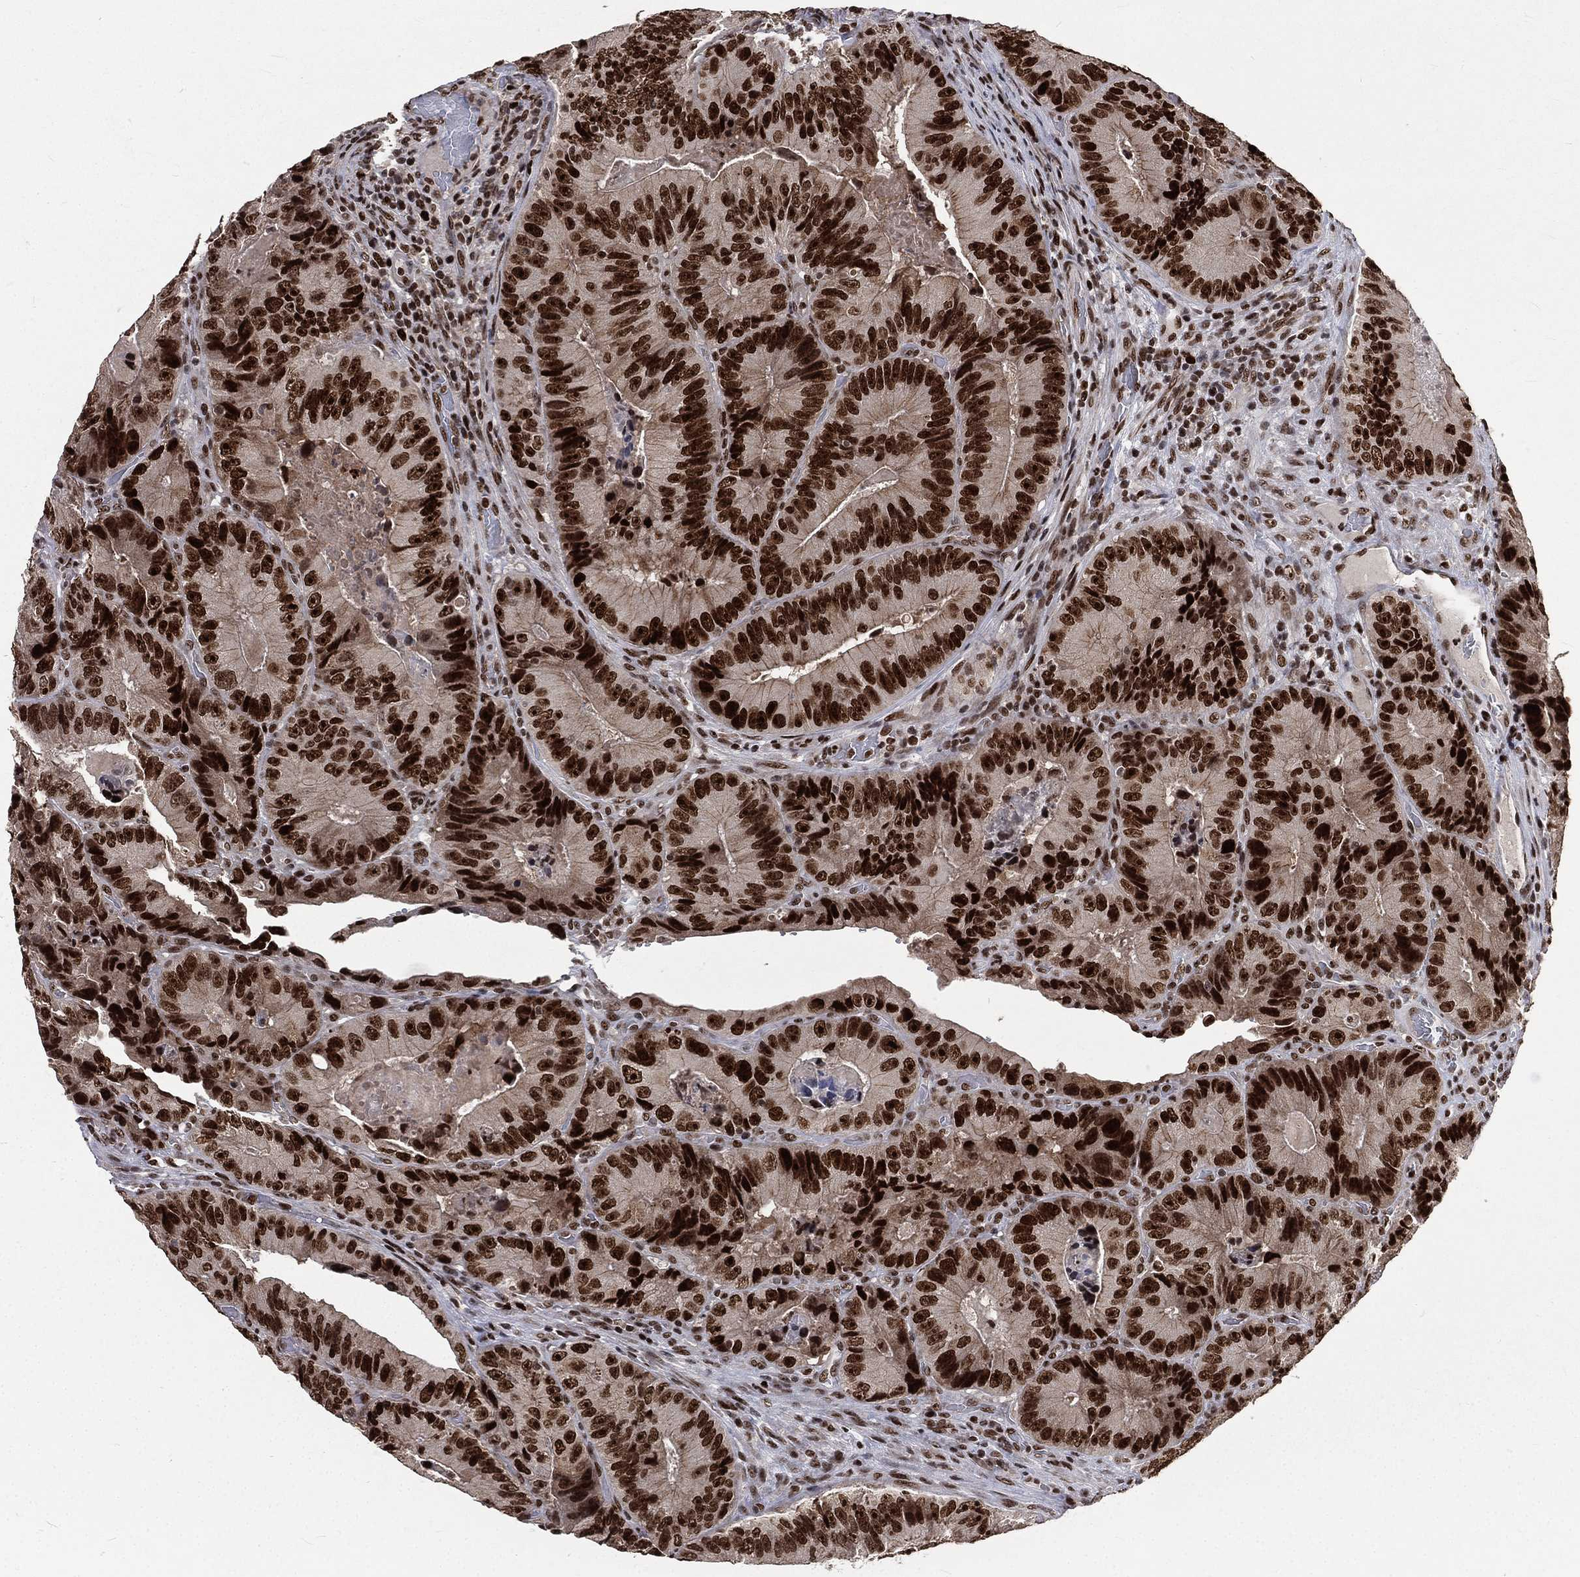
{"staining": {"intensity": "strong", "quantity": ">75%", "location": "nuclear"}, "tissue": "colorectal cancer", "cell_type": "Tumor cells", "image_type": "cancer", "snomed": [{"axis": "morphology", "description": "Adenocarcinoma, NOS"}, {"axis": "topography", "description": "Colon"}], "caption": "A high amount of strong nuclear staining is present in about >75% of tumor cells in colorectal adenocarcinoma tissue.", "gene": "POLB", "patient": {"sex": "female", "age": 86}}